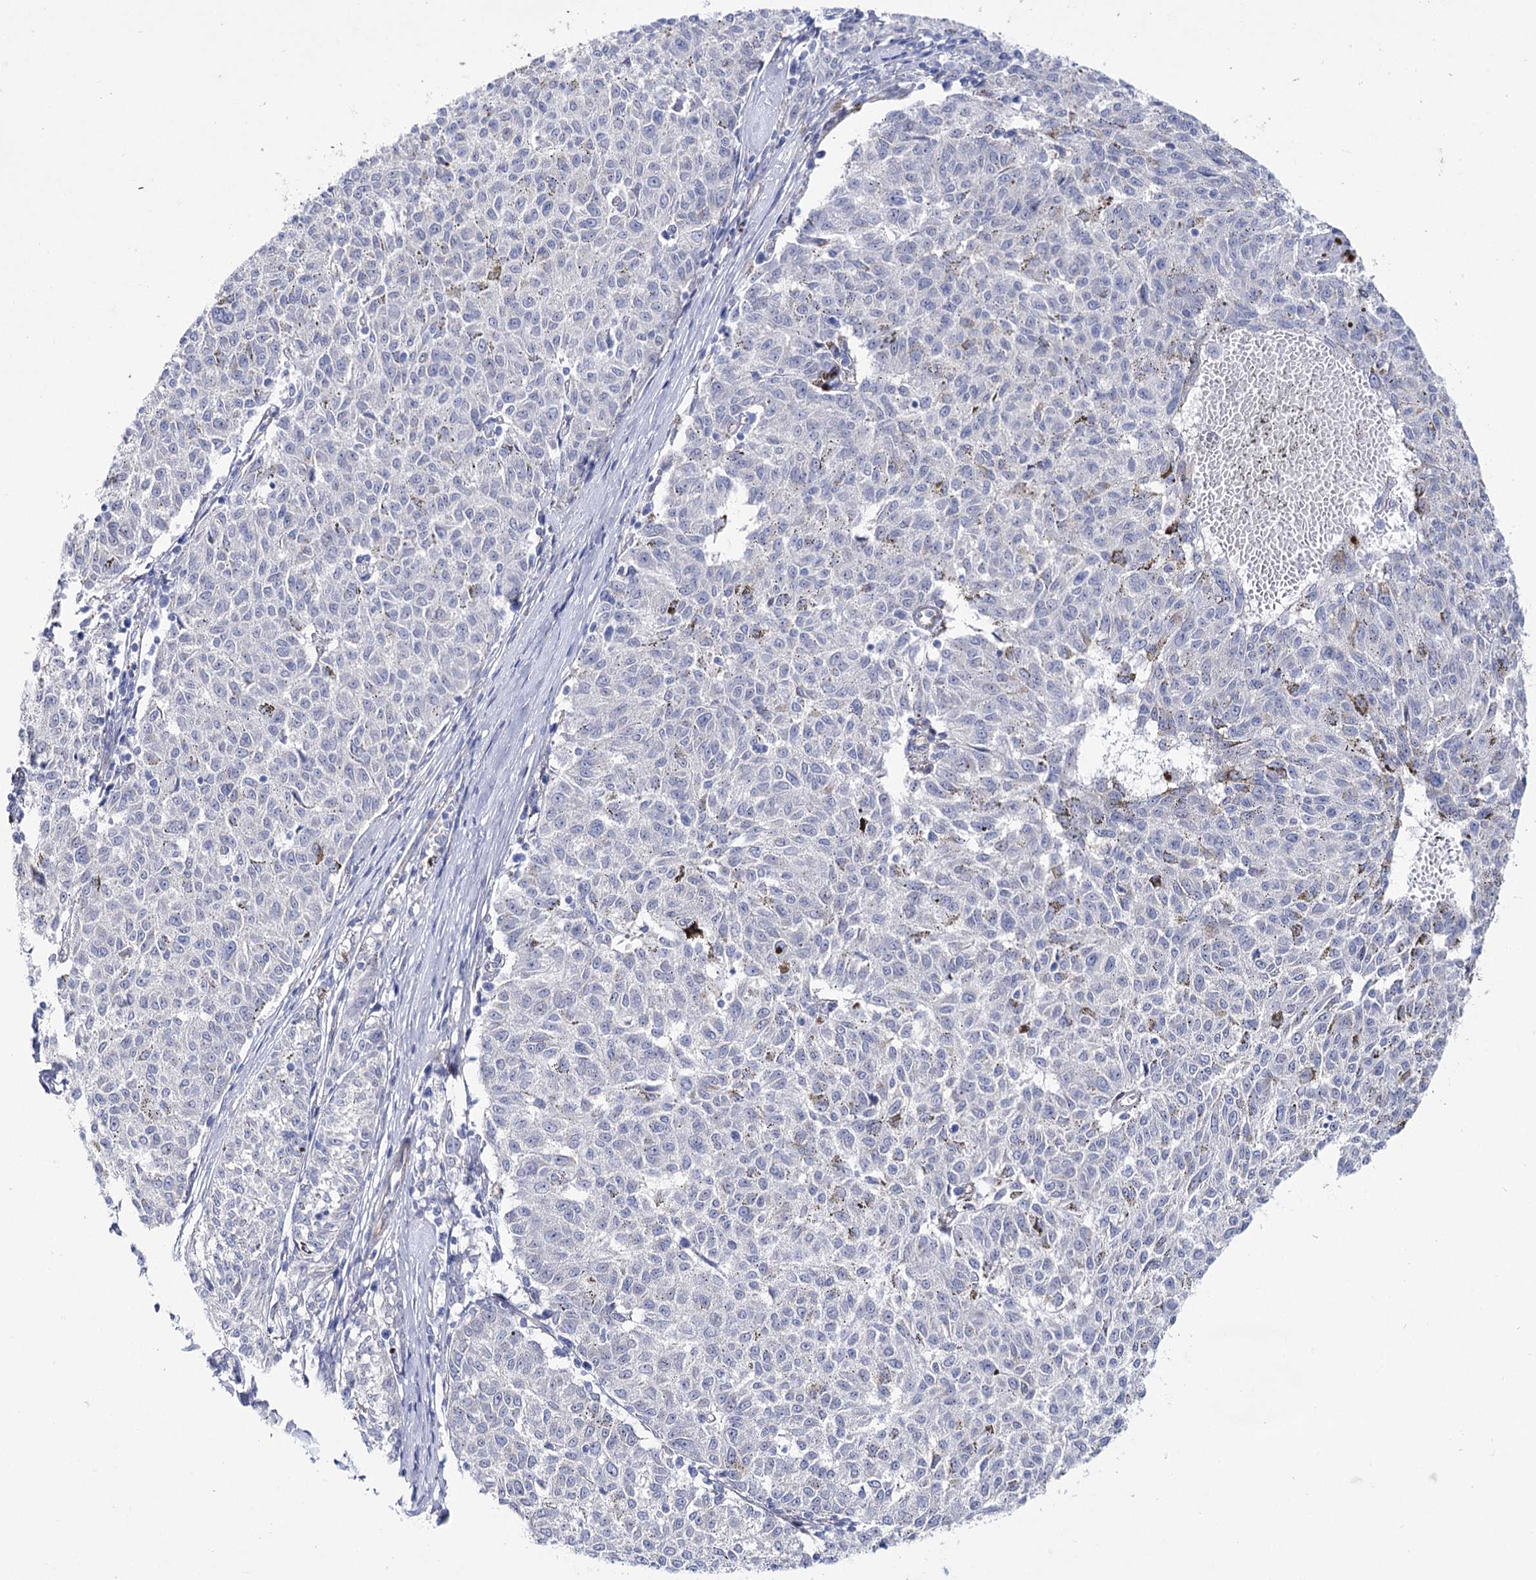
{"staining": {"intensity": "negative", "quantity": "none", "location": "none"}, "tissue": "melanoma", "cell_type": "Tumor cells", "image_type": "cancer", "snomed": [{"axis": "morphology", "description": "Malignant melanoma, NOS"}, {"axis": "topography", "description": "Skin"}], "caption": "An IHC photomicrograph of malignant melanoma is shown. There is no staining in tumor cells of malignant melanoma. Nuclei are stained in blue.", "gene": "NRAP", "patient": {"sex": "female", "age": 72}}